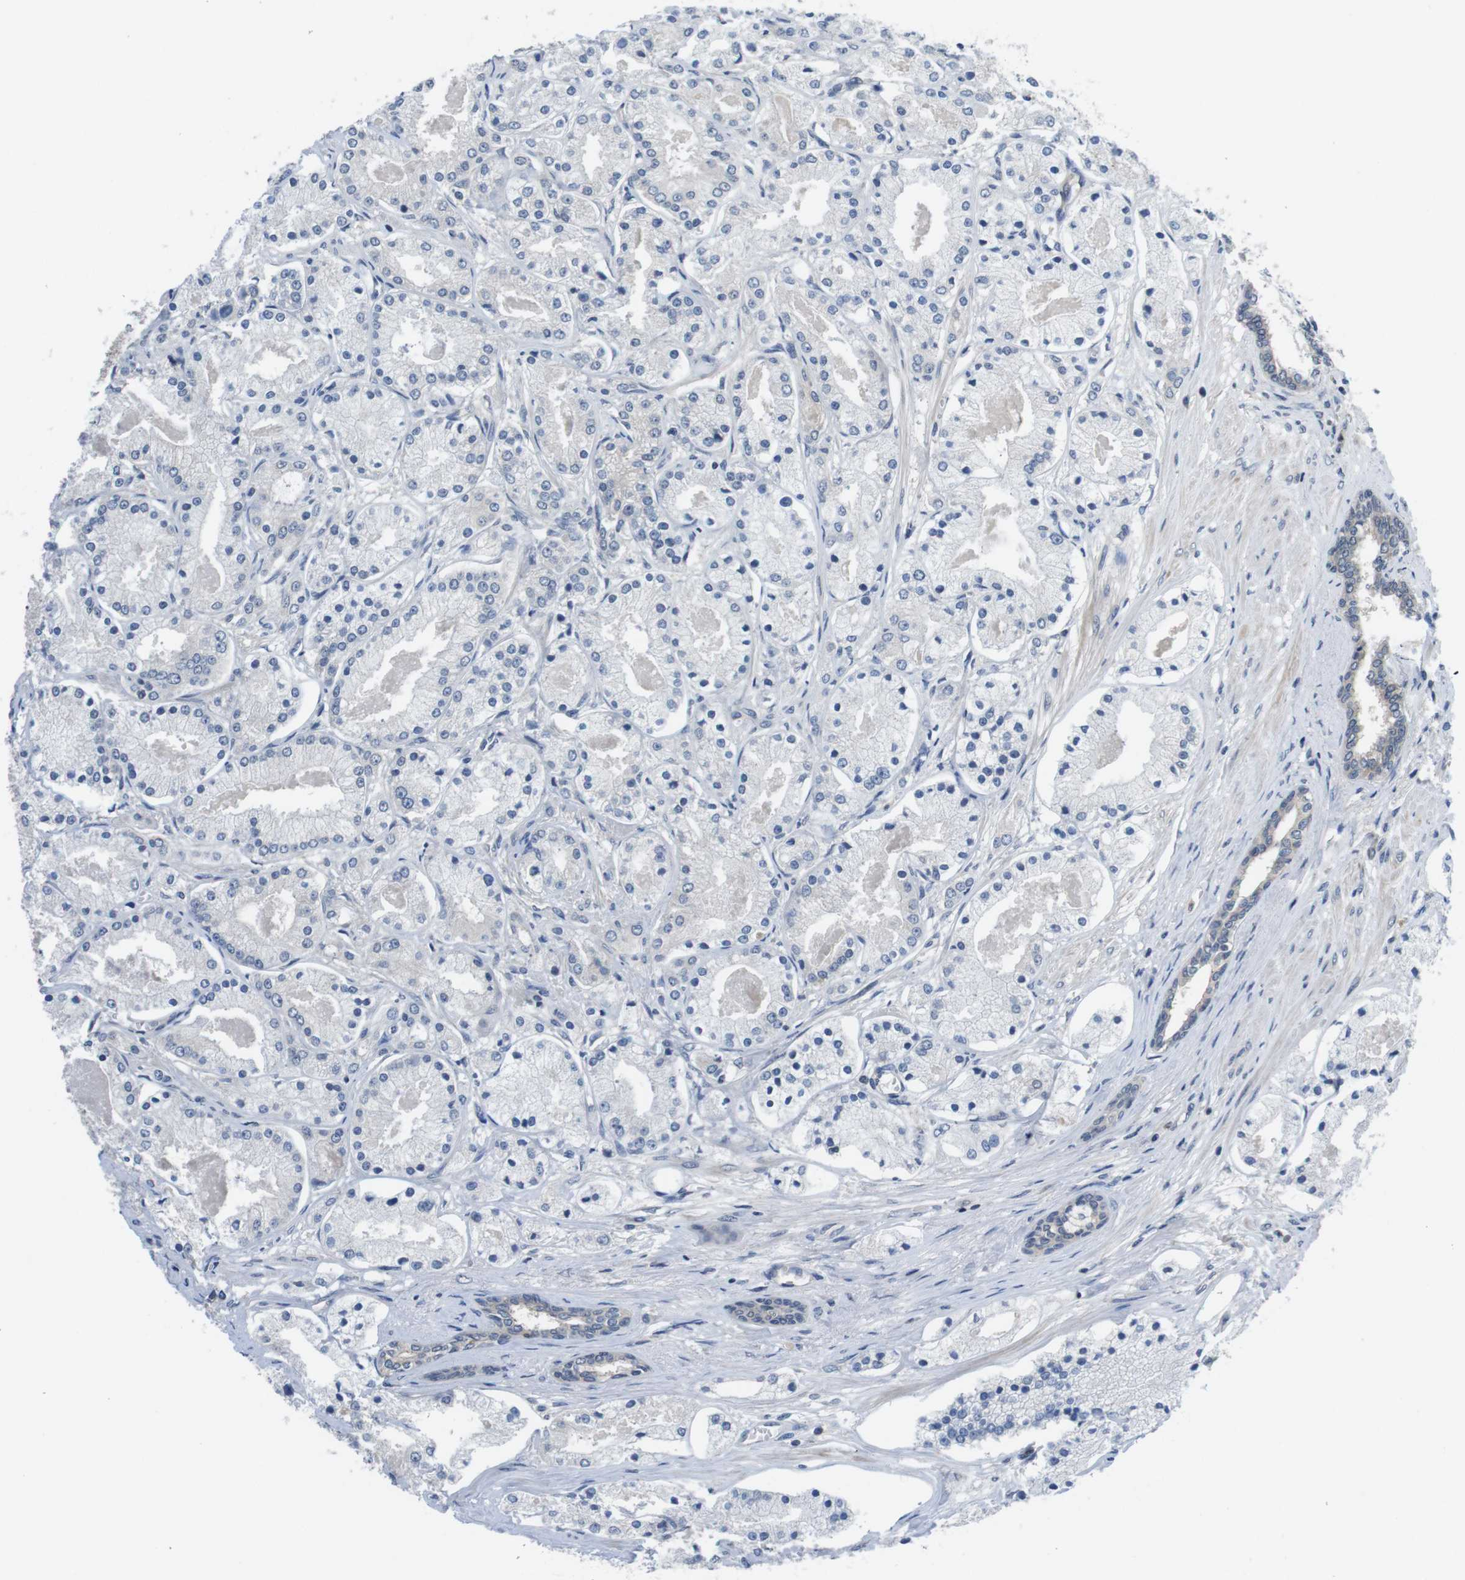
{"staining": {"intensity": "negative", "quantity": "none", "location": "none"}, "tissue": "prostate cancer", "cell_type": "Tumor cells", "image_type": "cancer", "snomed": [{"axis": "morphology", "description": "Adenocarcinoma, High grade"}, {"axis": "topography", "description": "Prostate"}], "caption": "Immunohistochemistry (IHC) image of neoplastic tissue: prostate adenocarcinoma (high-grade) stained with DAB shows no significant protein expression in tumor cells. Brightfield microscopy of immunohistochemistry (IHC) stained with DAB (brown) and hematoxylin (blue), captured at high magnification.", "gene": "FADD", "patient": {"sex": "male", "age": 66}}